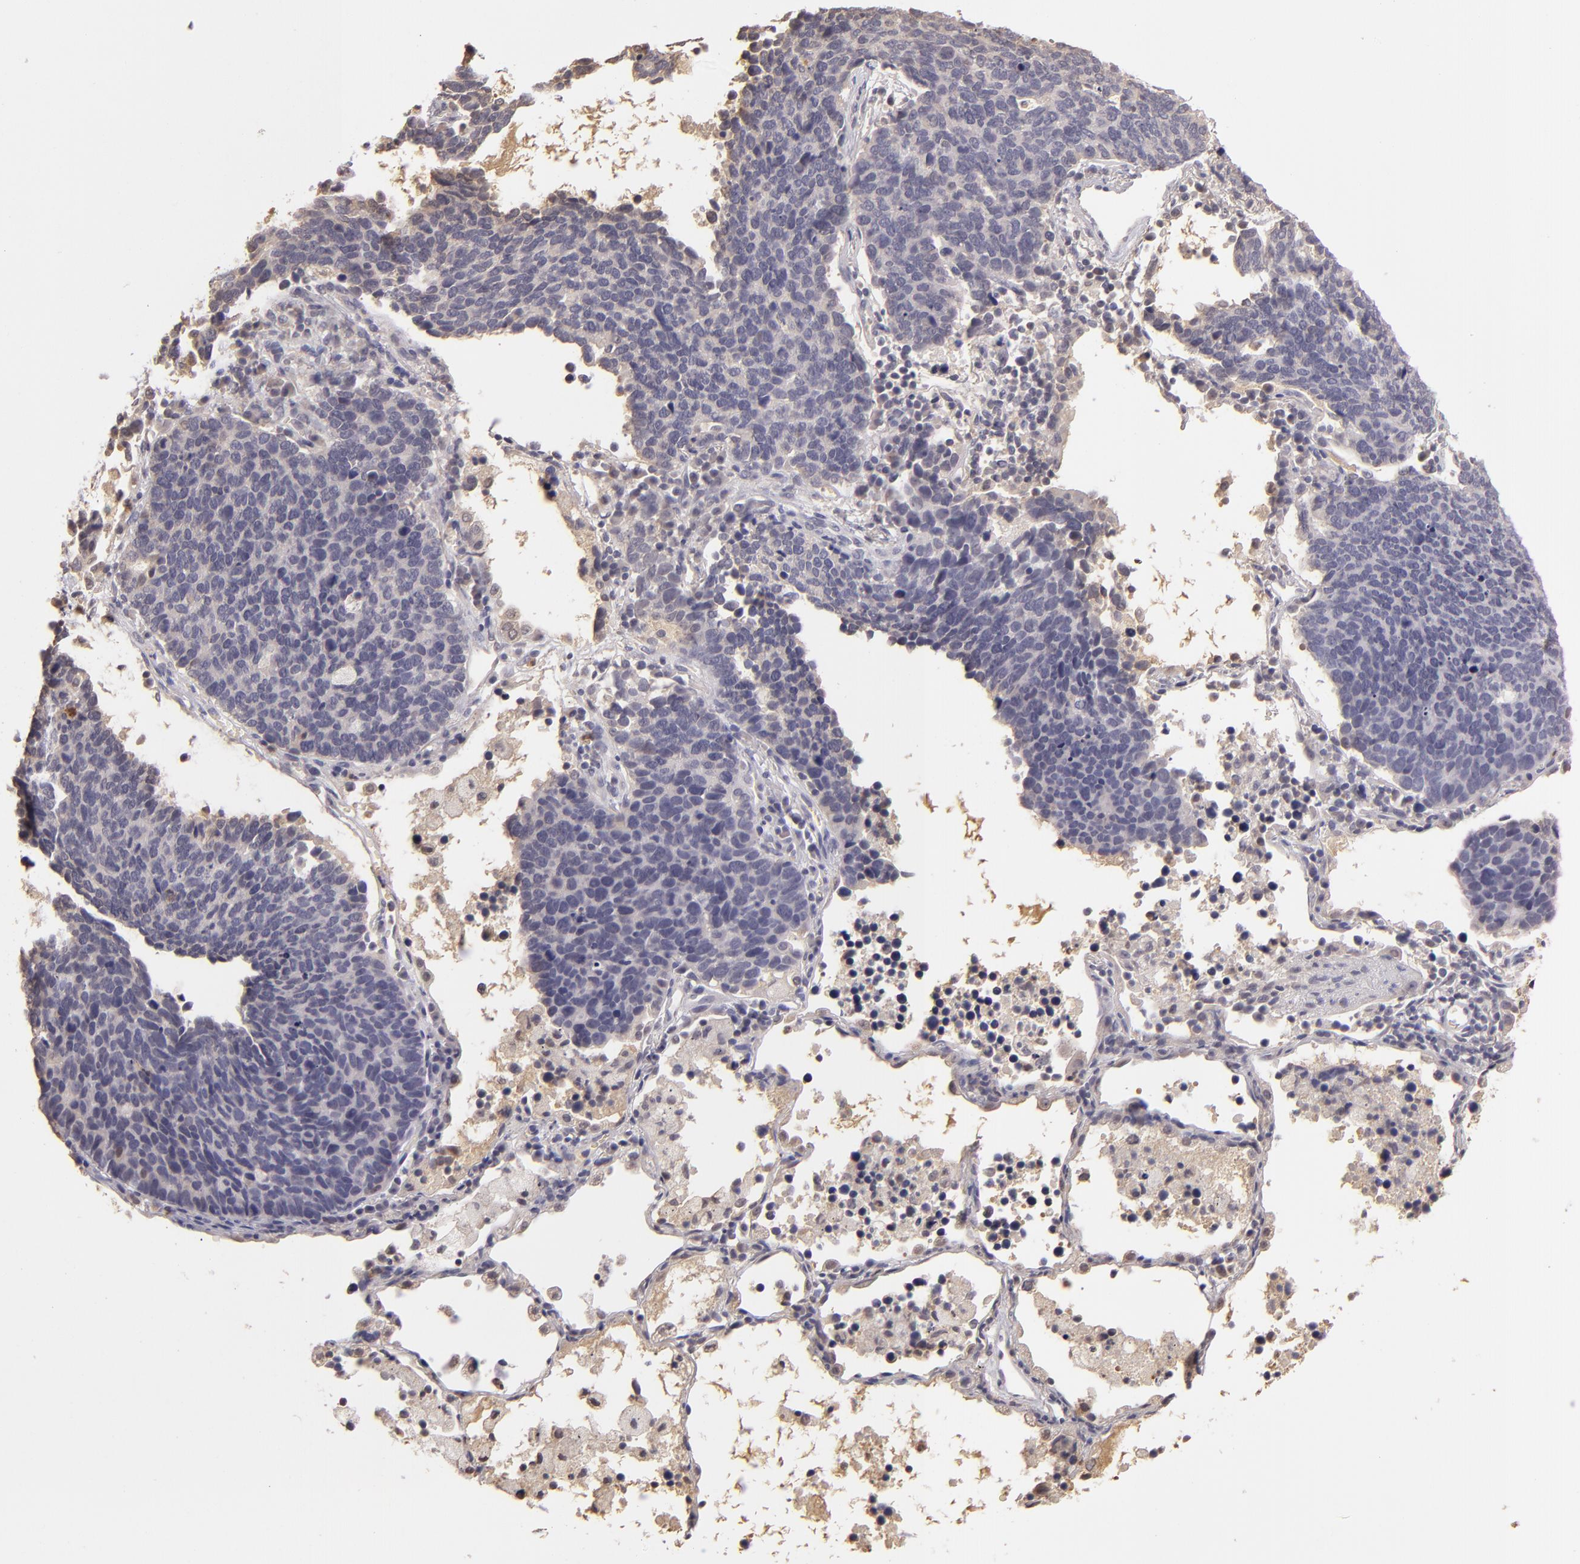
{"staining": {"intensity": "weak", "quantity": ">75%", "location": "cytoplasmic/membranous"}, "tissue": "lung cancer", "cell_type": "Tumor cells", "image_type": "cancer", "snomed": [{"axis": "morphology", "description": "Neoplasm, malignant, NOS"}, {"axis": "topography", "description": "Lung"}], "caption": "A high-resolution histopathology image shows IHC staining of lung cancer (neoplasm (malignant)), which shows weak cytoplasmic/membranous staining in about >75% of tumor cells. Using DAB (3,3'-diaminobenzidine) (brown) and hematoxylin (blue) stains, captured at high magnification using brightfield microscopy.", "gene": "LRG1", "patient": {"sex": "female", "age": 75}}